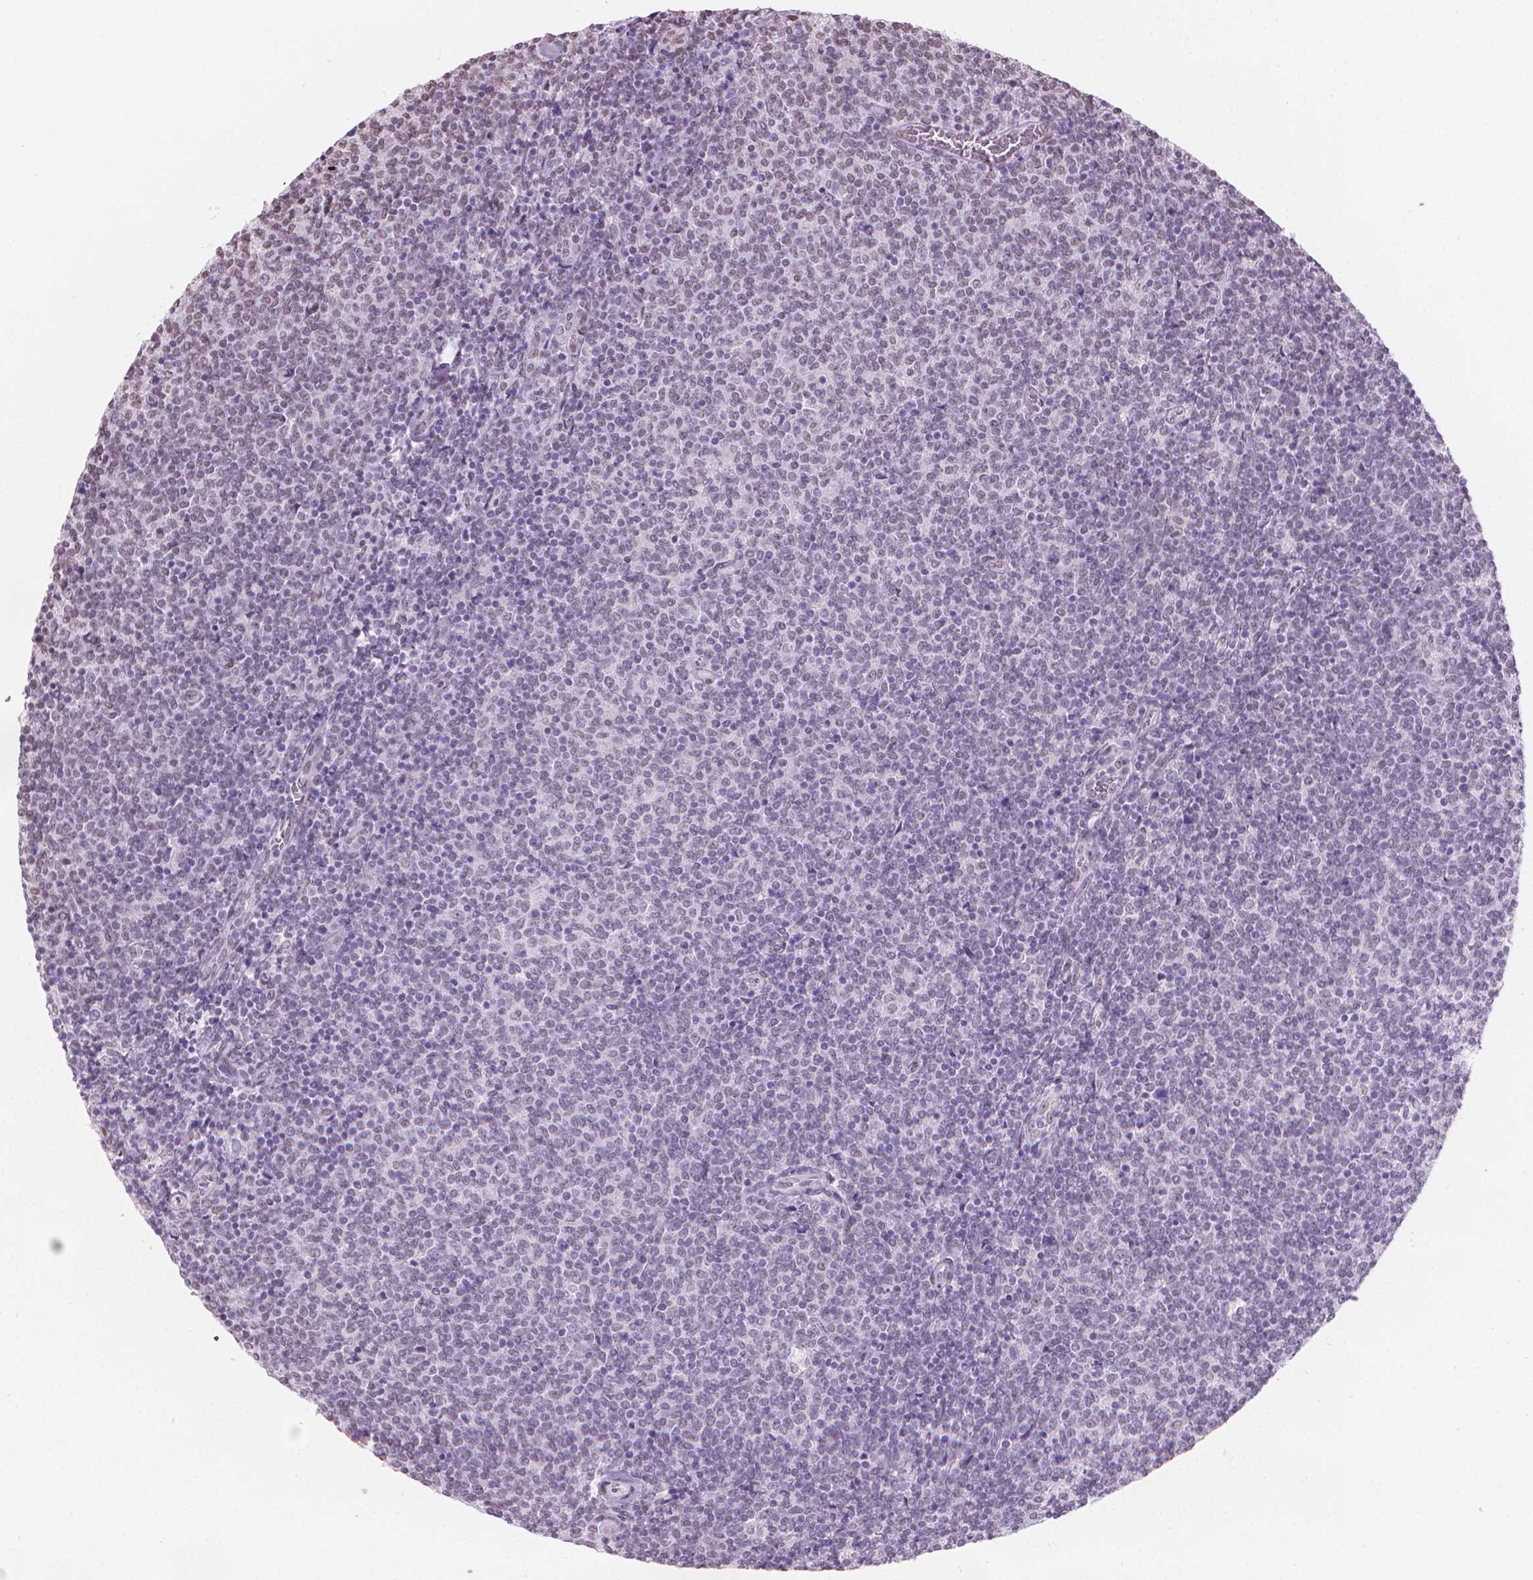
{"staining": {"intensity": "negative", "quantity": "none", "location": "none"}, "tissue": "lymphoma", "cell_type": "Tumor cells", "image_type": "cancer", "snomed": [{"axis": "morphology", "description": "Malignant lymphoma, non-Hodgkin's type, Low grade"}, {"axis": "topography", "description": "Lymph node"}], "caption": "A high-resolution micrograph shows immunohistochemistry staining of malignant lymphoma, non-Hodgkin's type (low-grade), which reveals no significant expression in tumor cells. (DAB IHC, high magnification).", "gene": "PIAS2", "patient": {"sex": "male", "age": 52}}